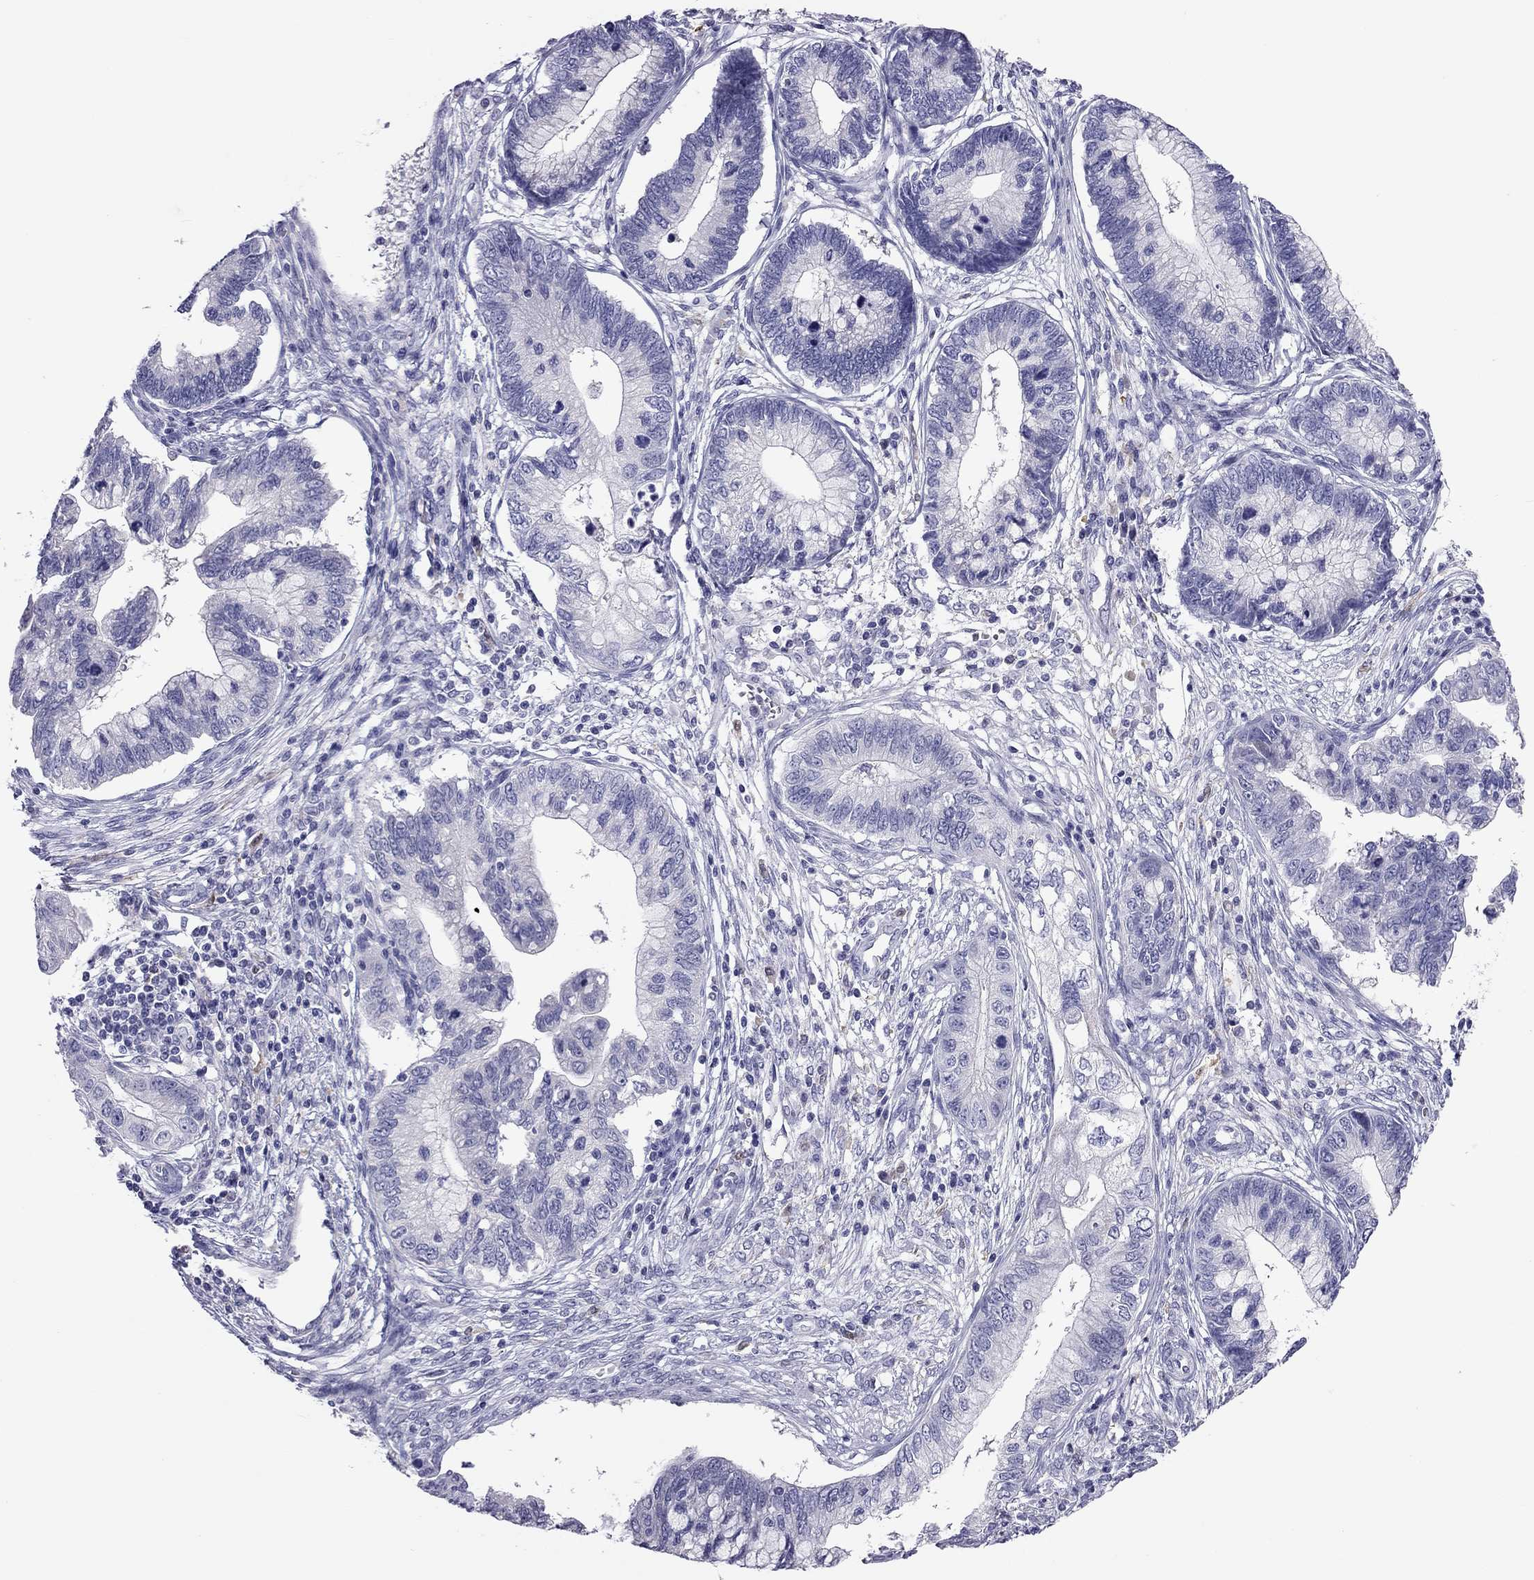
{"staining": {"intensity": "negative", "quantity": "none", "location": "none"}, "tissue": "cervical cancer", "cell_type": "Tumor cells", "image_type": "cancer", "snomed": [{"axis": "morphology", "description": "Adenocarcinoma, NOS"}, {"axis": "topography", "description": "Cervix"}], "caption": "Immunohistochemistry (IHC) of adenocarcinoma (cervical) demonstrates no positivity in tumor cells.", "gene": "PPP1R3A", "patient": {"sex": "female", "age": 44}}